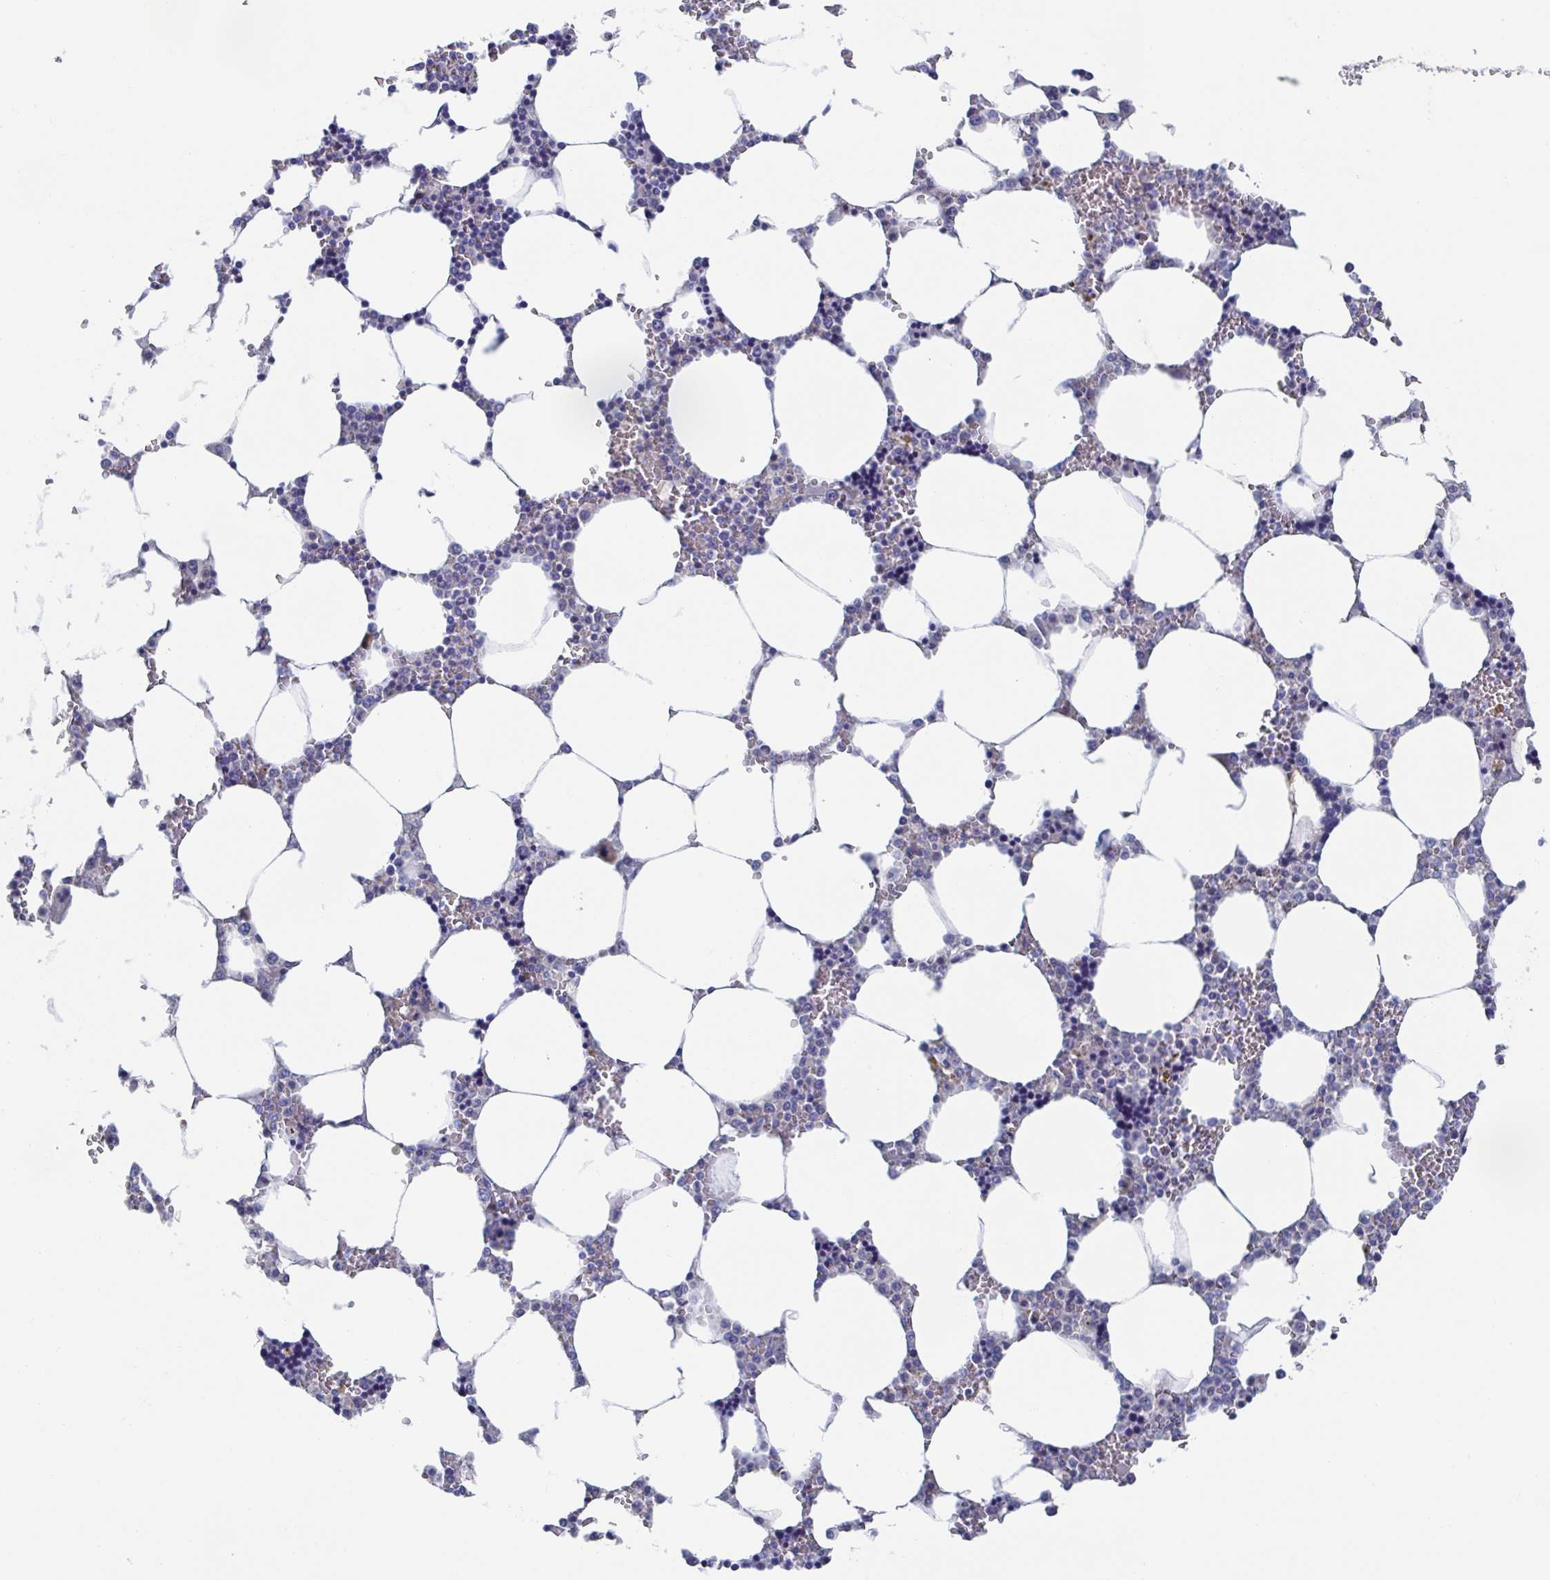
{"staining": {"intensity": "negative", "quantity": "none", "location": "none"}, "tissue": "bone marrow", "cell_type": "Hematopoietic cells", "image_type": "normal", "snomed": [{"axis": "morphology", "description": "Normal tissue, NOS"}, {"axis": "topography", "description": "Bone marrow"}], "caption": "Immunohistochemistry (IHC) image of normal bone marrow stained for a protein (brown), which shows no positivity in hematopoietic cells.", "gene": "CDH2", "patient": {"sex": "male", "age": 64}}